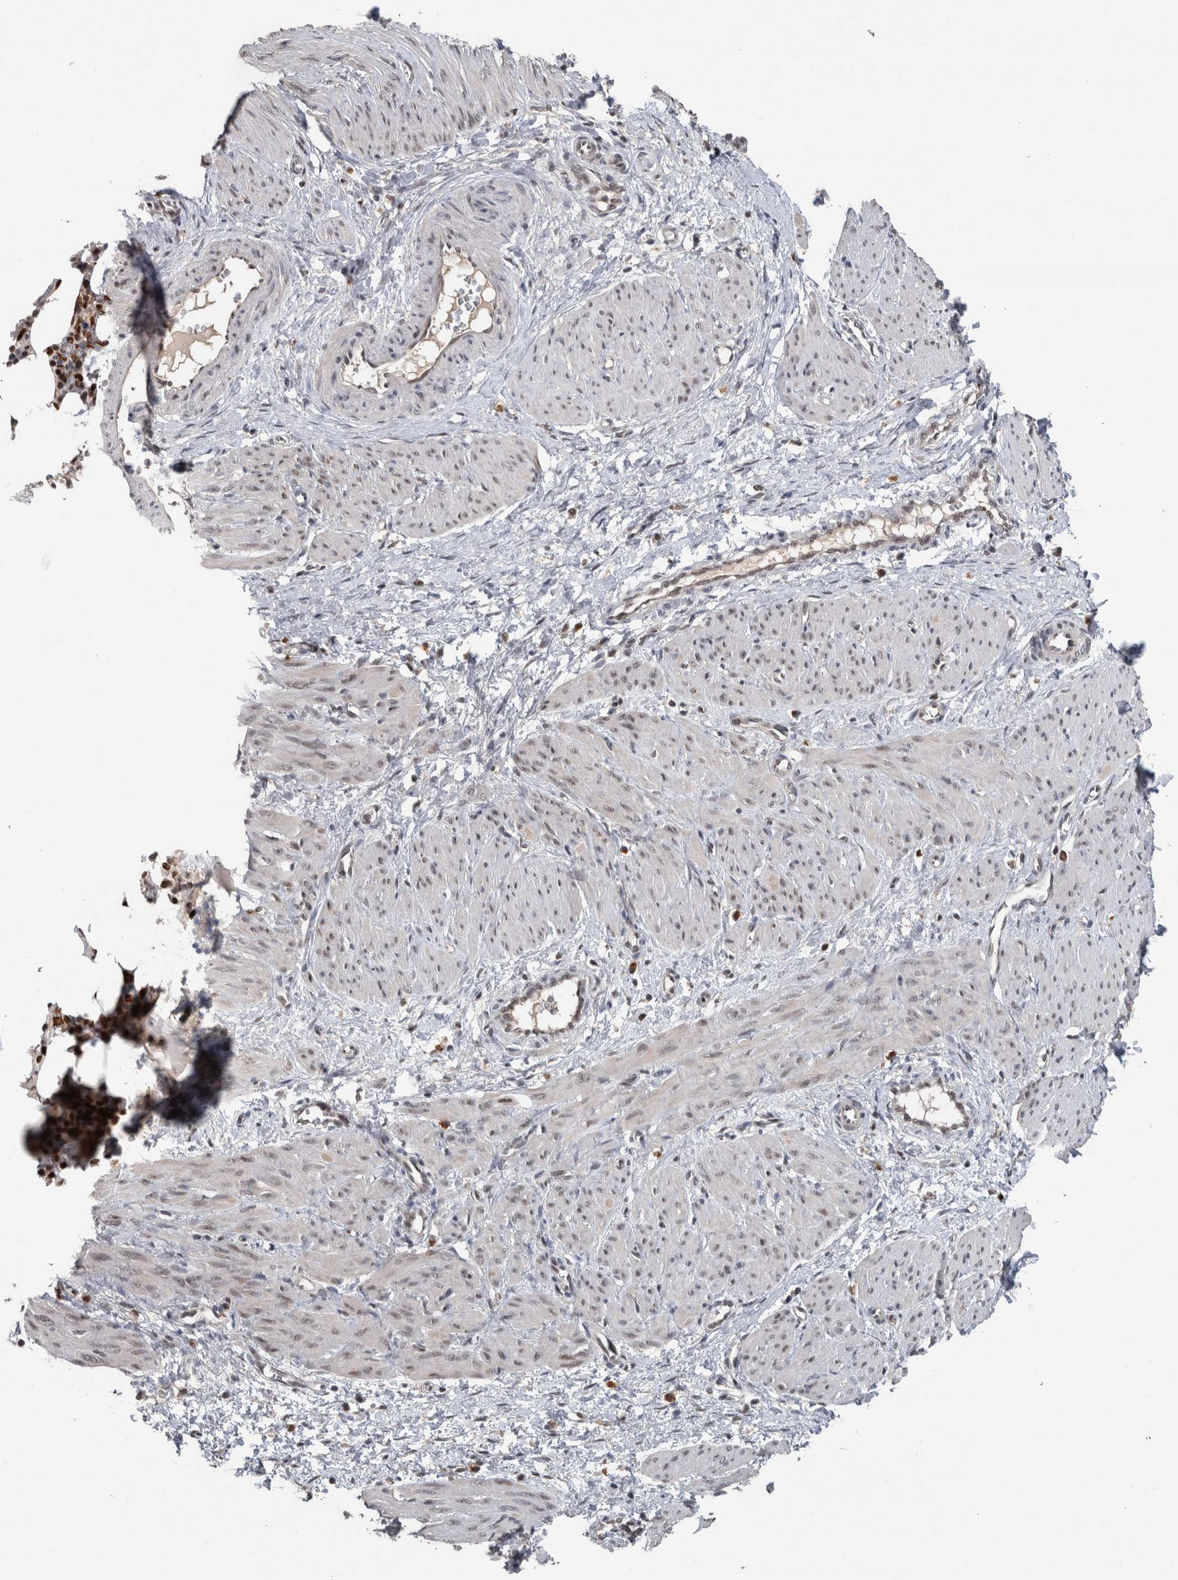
{"staining": {"intensity": "weak", "quantity": "25%-75%", "location": "nuclear"}, "tissue": "smooth muscle", "cell_type": "Smooth muscle cells", "image_type": "normal", "snomed": [{"axis": "morphology", "description": "Normal tissue, NOS"}, {"axis": "topography", "description": "Endometrium"}], "caption": "Immunohistochemistry (IHC) photomicrograph of benign smooth muscle stained for a protein (brown), which displays low levels of weak nuclear positivity in approximately 25%-75% of smooth muscle cells.", "gene": "POLD2", "patient": {"sex": "female", "age": 33}}